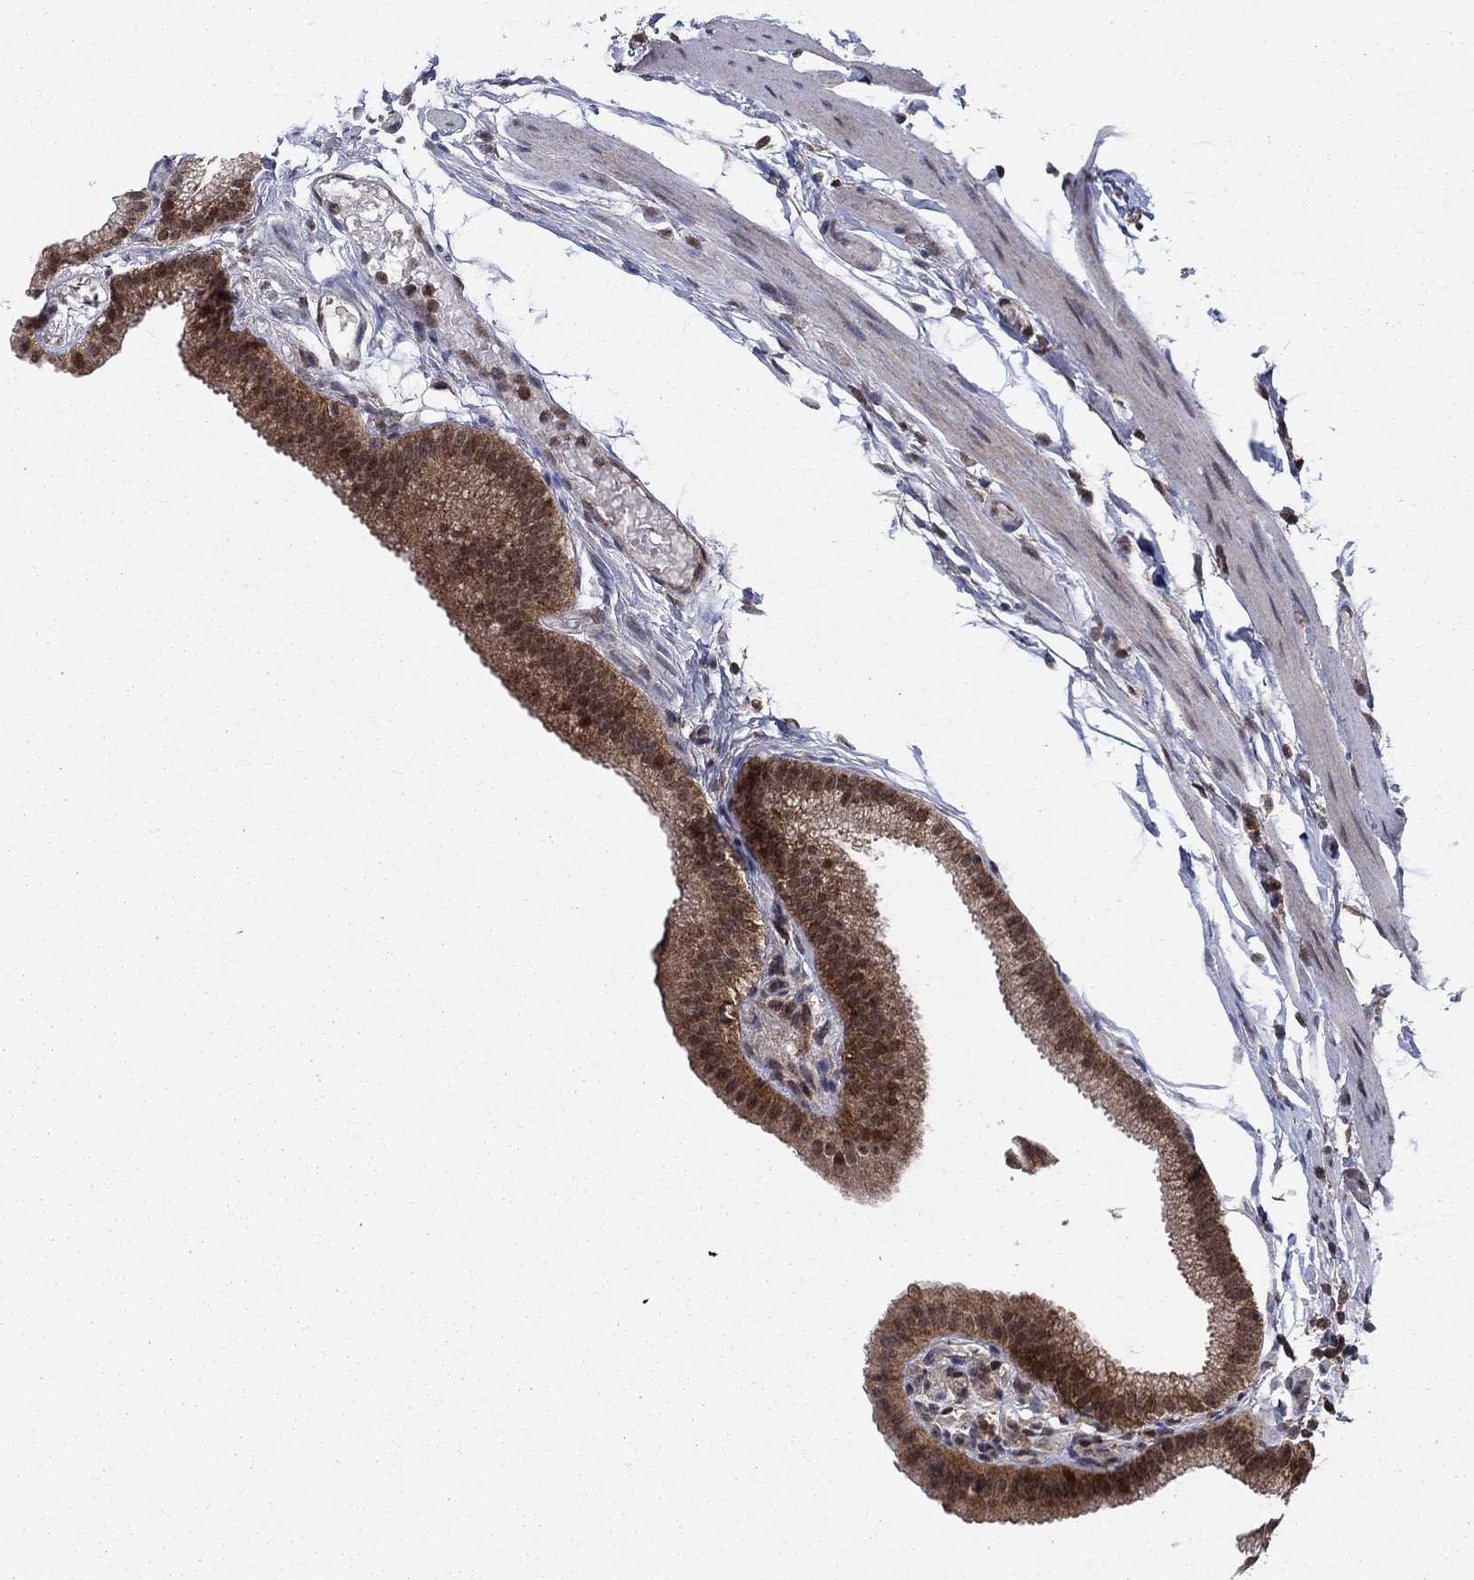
{"staining": {"intensity": "strong", "quantity": ">75%", "location": "cytoplasmic/membranous,nuclear"}, "tissue": "gallbladder", "cell_type": "Glandular cells", "image_type": "normal", "snomed": [{"axis": "morphology", "description": "Normal tissue, NOS"}, {"axis": "topography", "description": "Gallbladder"}], "caption": "The micrograph shows immunohistochemical staining of unremarkable gallbladder. There is strong cytoplasmic/membranous,nuclear staining is present in about >75% of glandular cells. The protein is stained brown, and the nuclei are stained in blue (DAB (3,3'-diaminobenzidine) IHC with brightfield microscopy, high magnification).", "gene": "DNAJA1", "patient": {"sex": "female", "age": 45}}